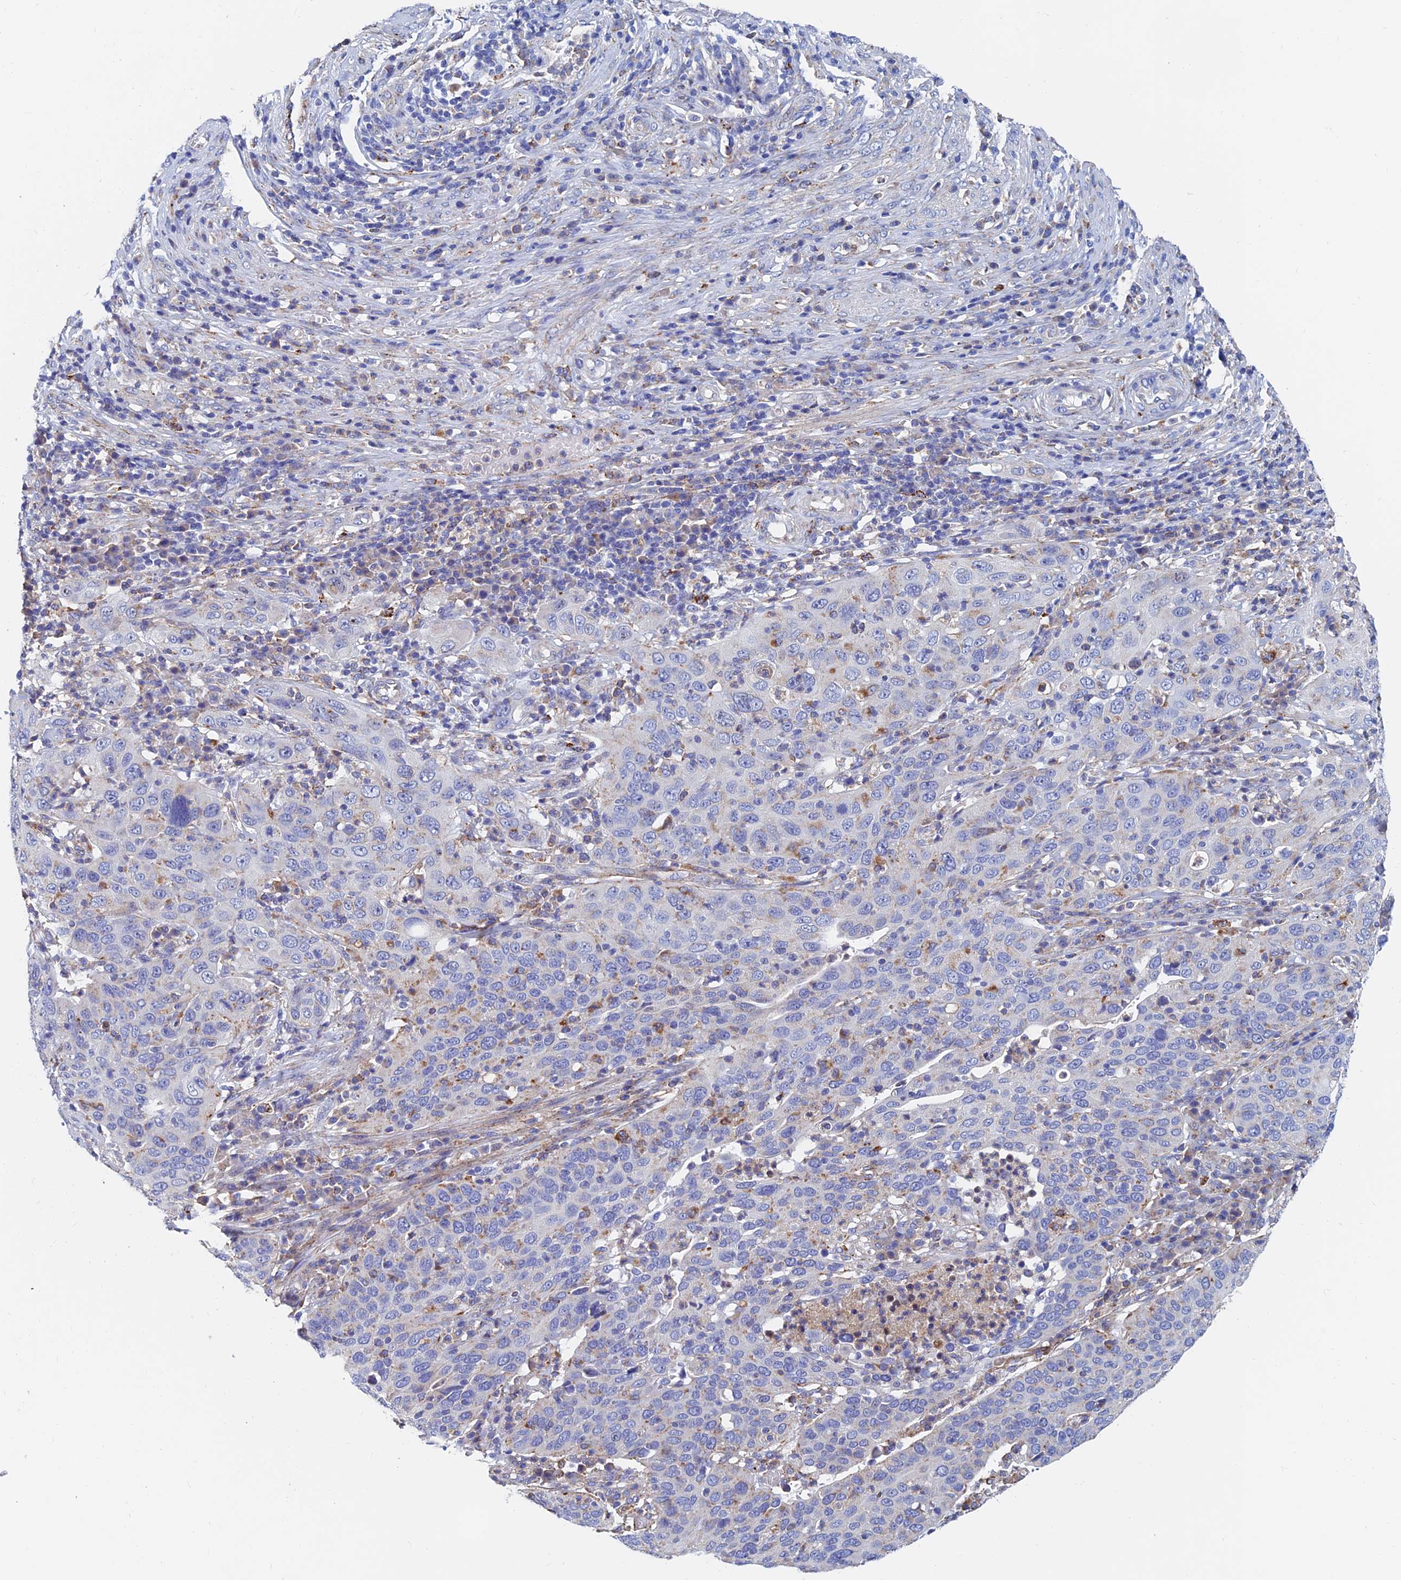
{"staining": {"intensity": "weak", "quantity": "<25%", "location": "cytoplasmic/membranous"}, "tissue": "cervical cancer", "cell_type": "Tumor cells", "image_type": "cancer", "snomed": [{"axis": "morphology", "description": "Squamous cell carcinoma, NOS"}, {"axis": "topography", "description": "Cervix"}], "caption": "Squamous cell carcinoma (cervical) was stained to show a protein in brown. There is no significant staining in tumor cells.", "gene": "SPNS1", "patient": {"sex": "female", "age": 36}}